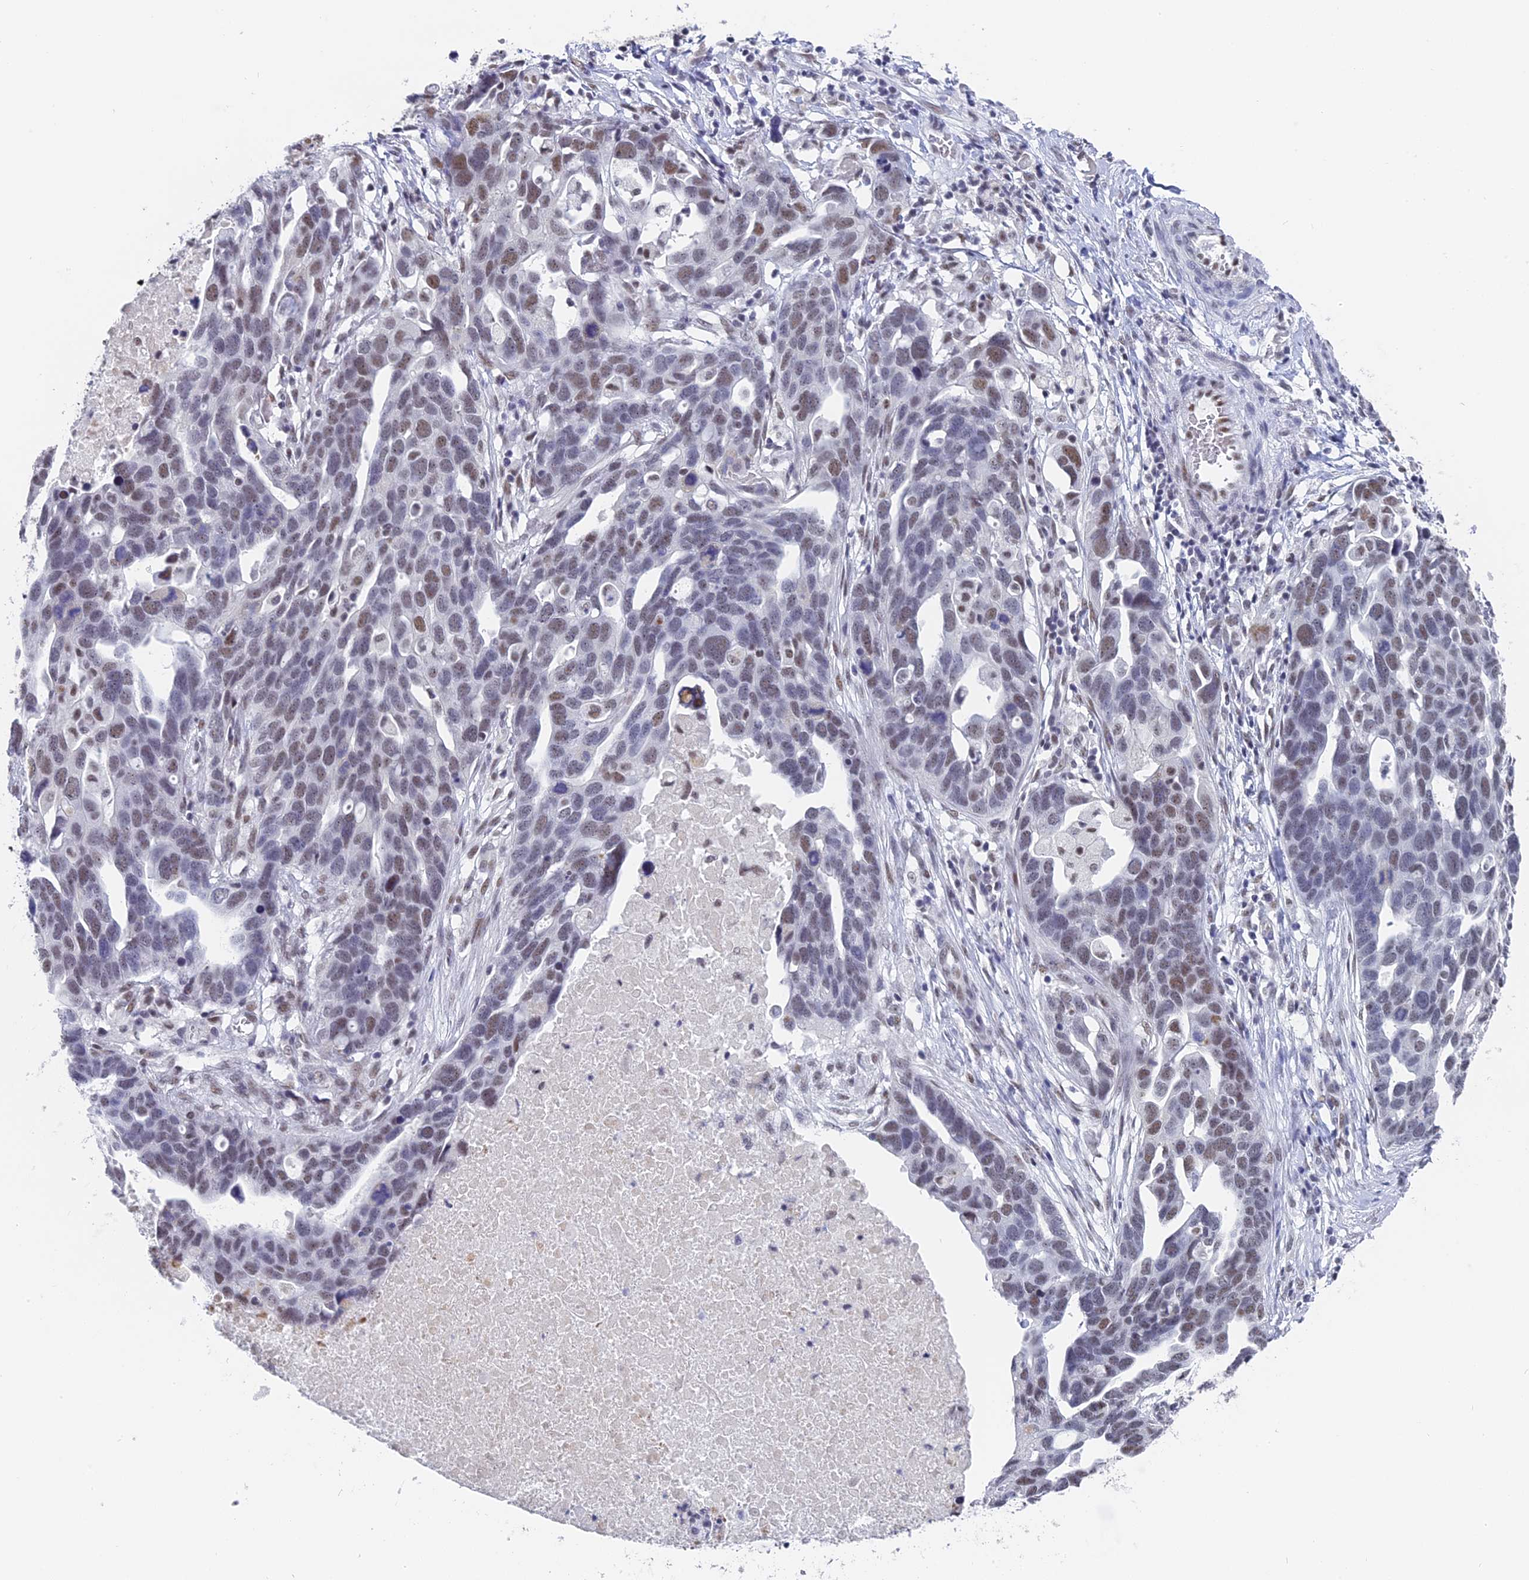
{"staining": {"intensity": "moderate", "quantity": "25%-75%", "location": "nuclear"}, "tissue": "ovarian cancer", "cell_type": "Tumor cells", "image_type": "cancer", "snomed": [{"axis": "morphology", "description": "Cystadenocarcinoma, serous, NOS"}, {"axis": "topography", "description": "Ovary"}], "caption": "IHC staining of ovarian cancer, which exhibits medium levels of moderate nuclear staining in about 25%-75% of tumor cells indicating moderate nuclear protein positivity. The staining was performed using DAB (3,3'-diaminobenzidine) (brown) for protein detection and nuclei were counterstained in hematoxylin (blue).", "gene": "CD2BP2", "patient": {"sex": "female", "age": 54}}